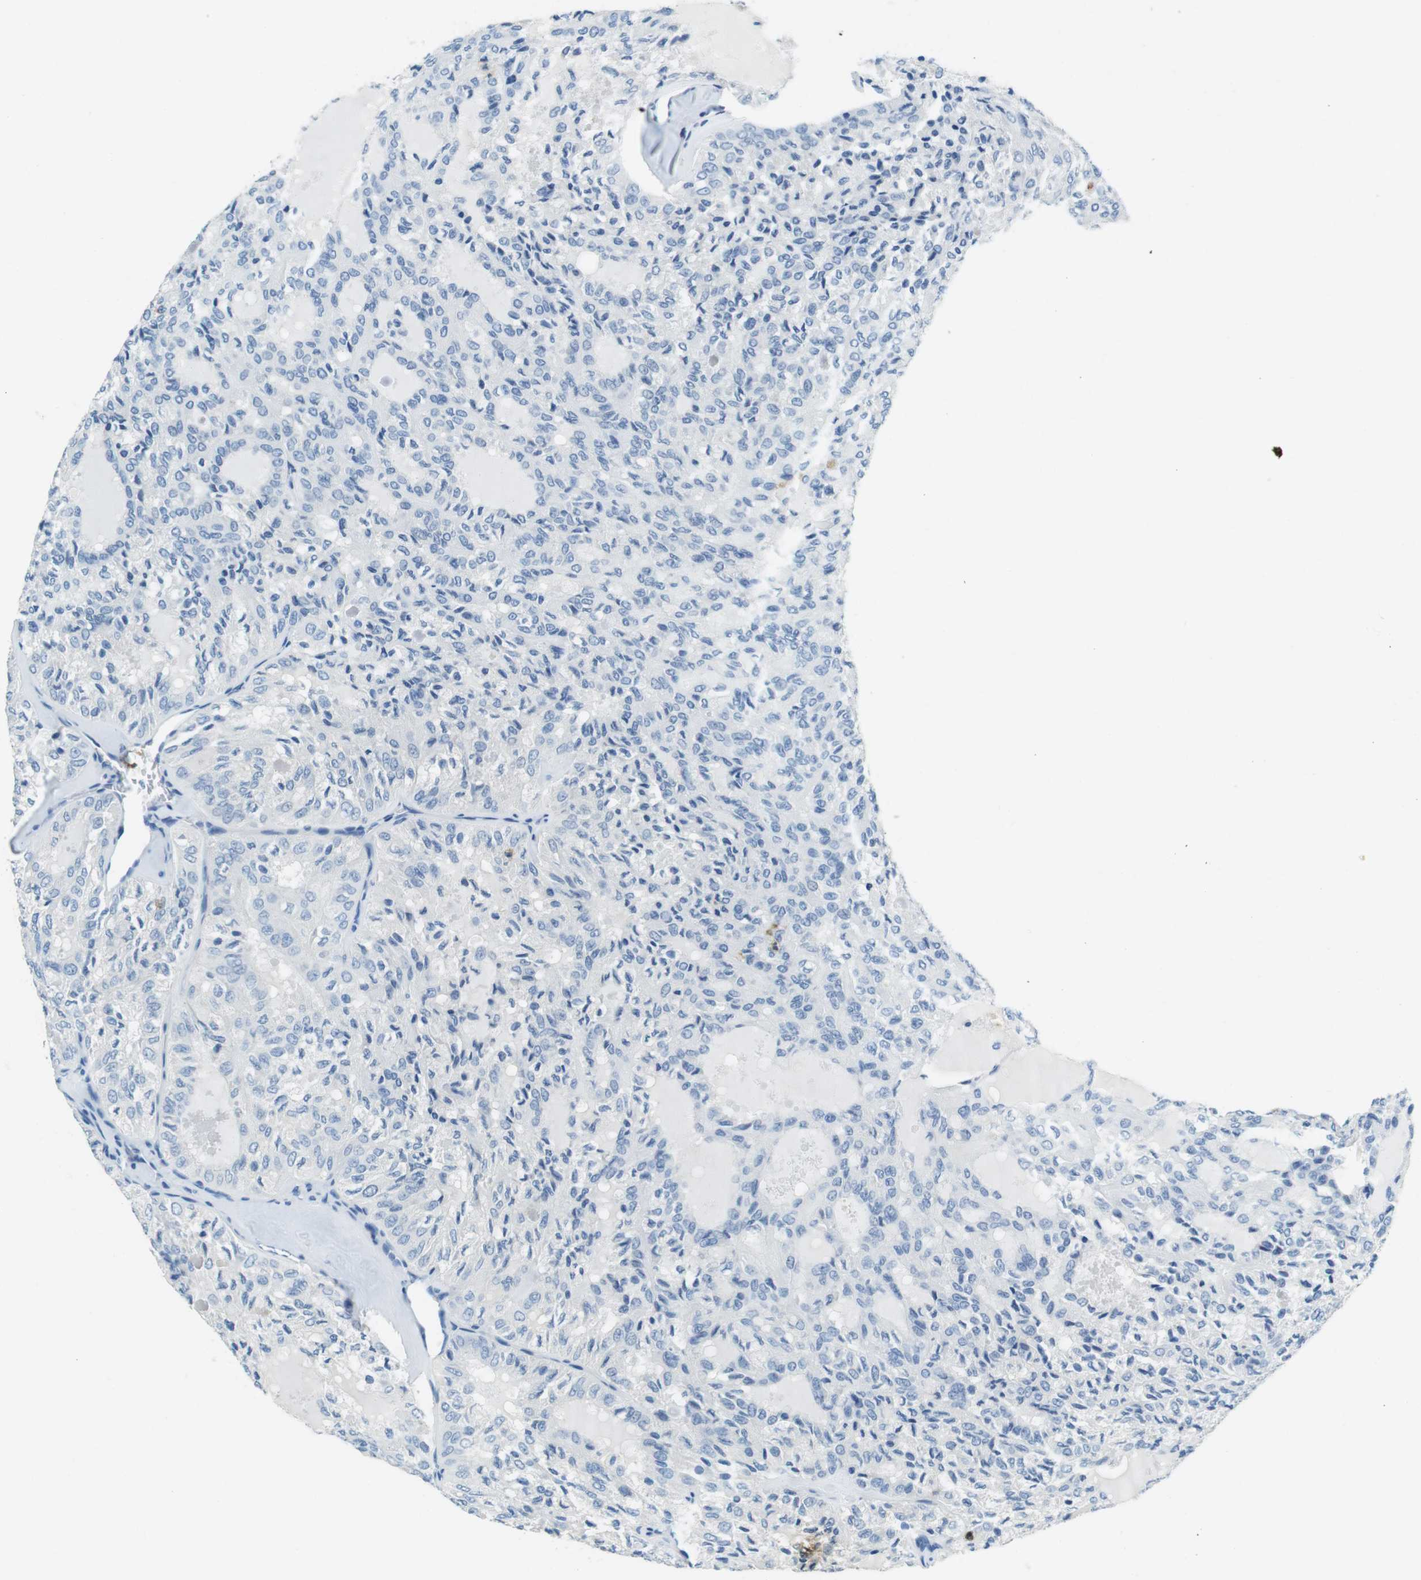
{"staining": {"intensity": "negative", "quantity": "none", "location": "none"}, "tissue": "thyroid cancer", "cell_type": "Tumor cells", "image_type": "cancer", "snomed": [{"axis": "morphology", "description": "Follicular adenoma carcinoma, NOS"}, {"axis": "topography", "description": "Thyroid gland"}], "caption": "Image shows no significant protein expression in tumor cells of thyroid follicular adenoma carcinoma.", "gene": "LAT", "patient": {"sex": "male", "age": 75}}